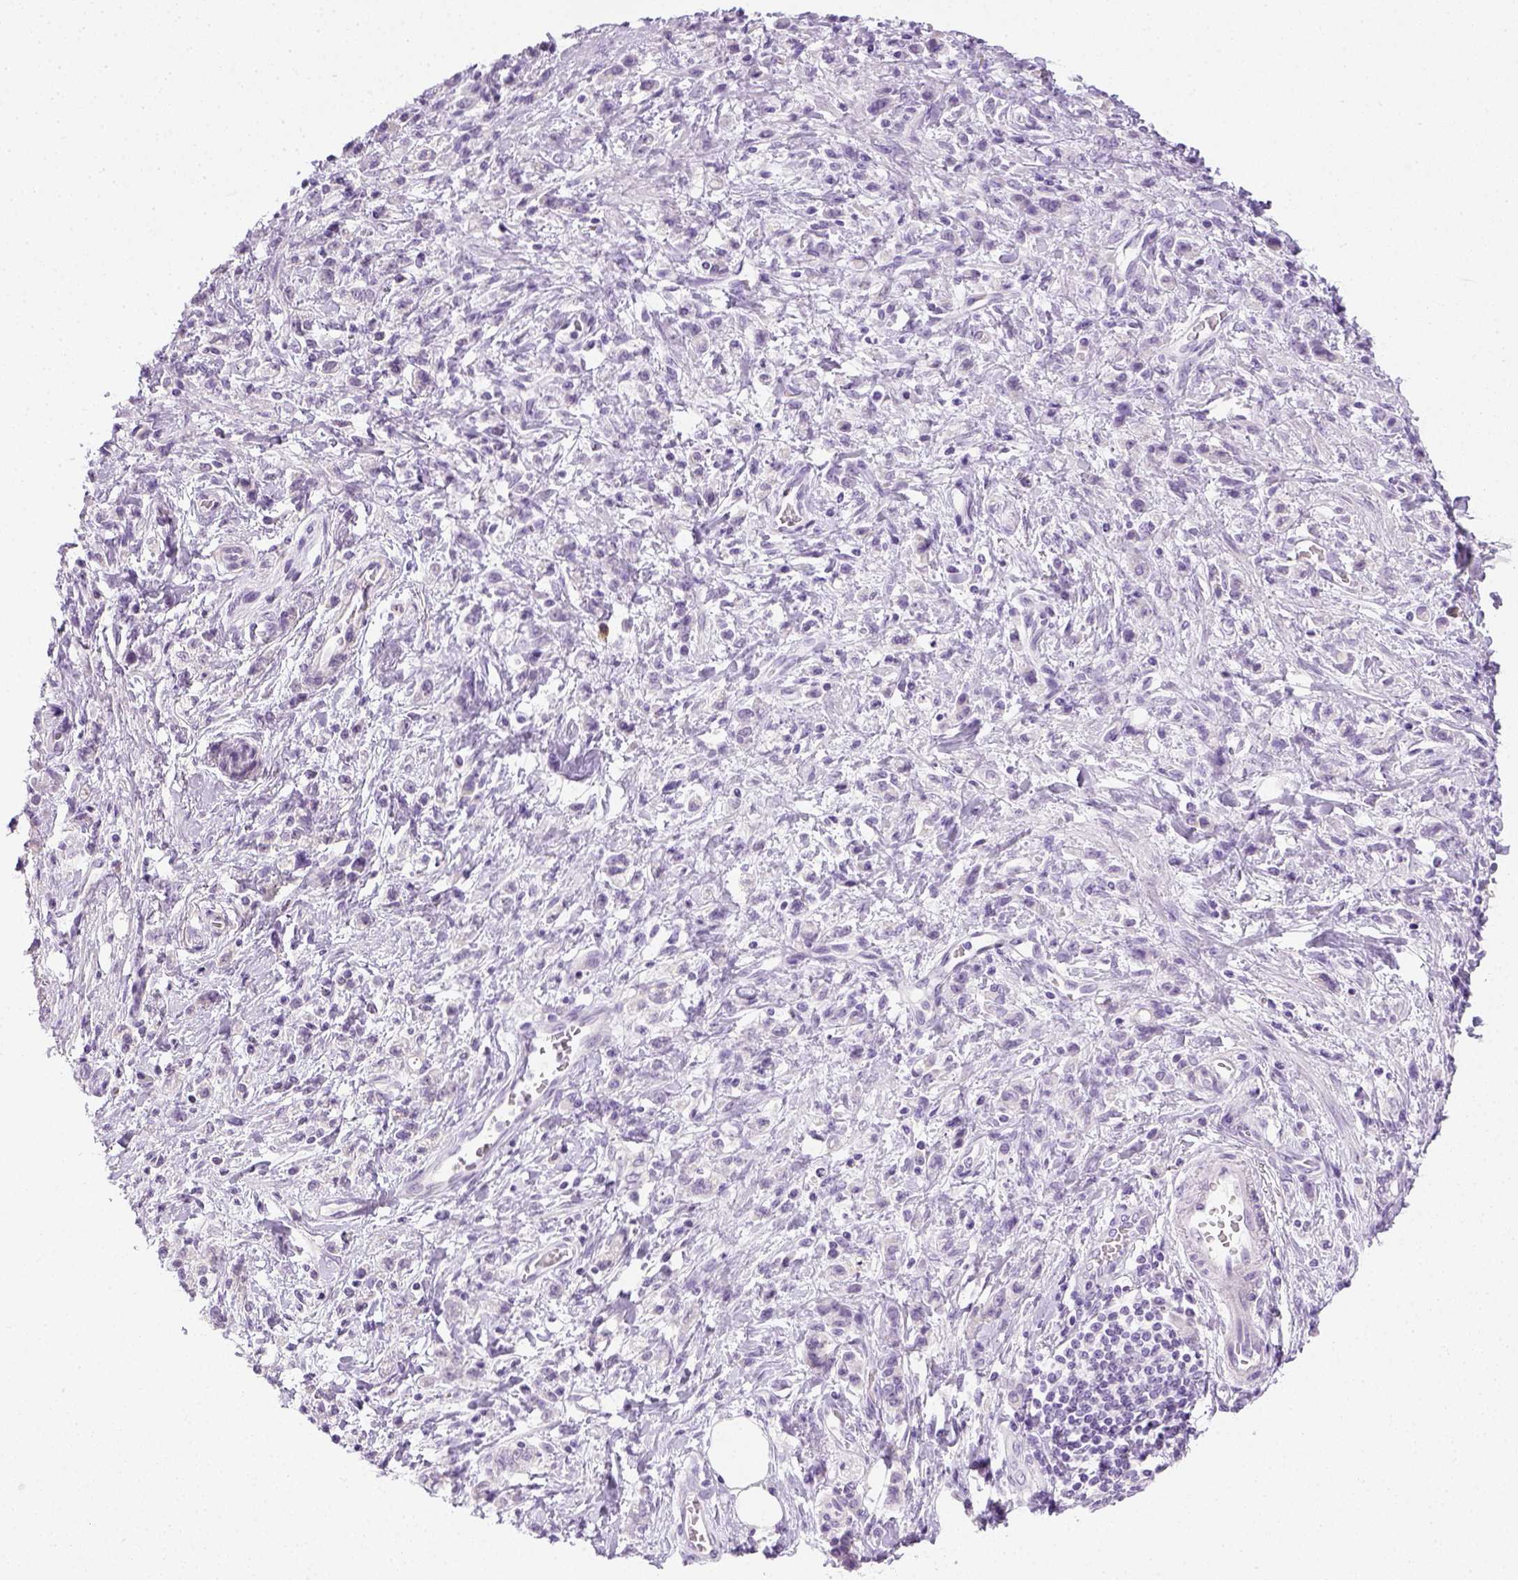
{"staining": {"intensity": "negative", "quantity": "none", "location": "none"}, "tissue": "stomach cancer", "cell_type": "Tumor cells", "image_type": "cancer", "snomed": [{"axis": "morphology", "description": "Adenocarcinoma, NOS"}, {"axis": "topography", "description": "Stomach"}], "caption": "IHC micrograph of neoplastic tissue: human stomach adenocarcinoma stained with DAB (3,3'-diaminobenzidine) displays no significant protein staining in tumor cells.", "gene": "LGSN", "patient": {"sex": "male", "age": 77}}